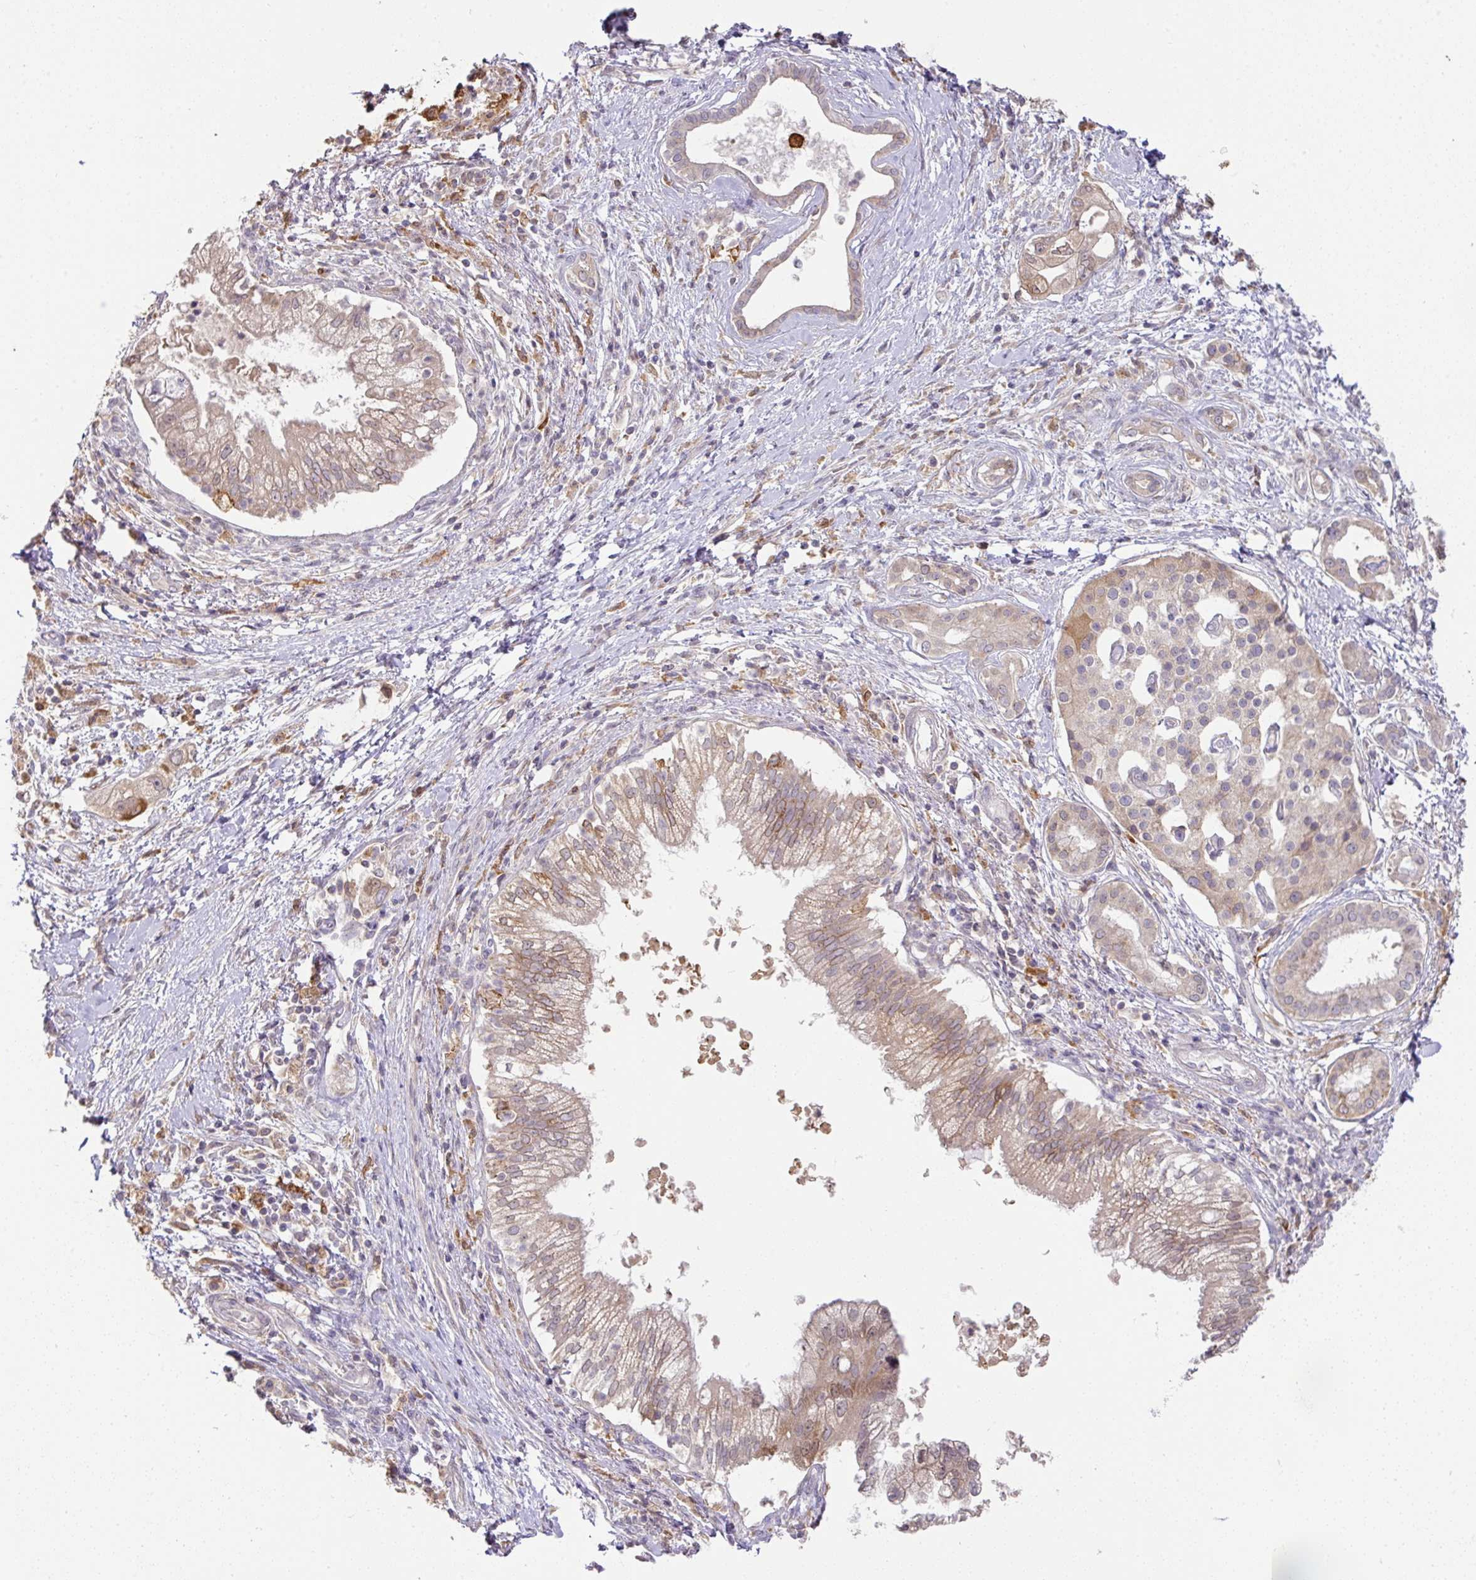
{"staining": {"intensity": "weak", "quantity": ">75%", "location": "cytoplasmic/membranous"}, "tissue": "pancreatic cancer", "cell_type": "Tumor cells", "image_type": "cancer", "snomed": [{"axis": "morphology", "description": "Adenocarcinoma, NOS"}, {"axis": "topography", "description": "Pancreas"}], "caption": "Adenocarcinoma (pancreatic) stained for a protein (brown) exhibits weak cytoplasmic/membranous positive expression in approximately >75% of tumor cells.", "gene": "GCNT7", "patient": {"sex": "male", "age": 70}}